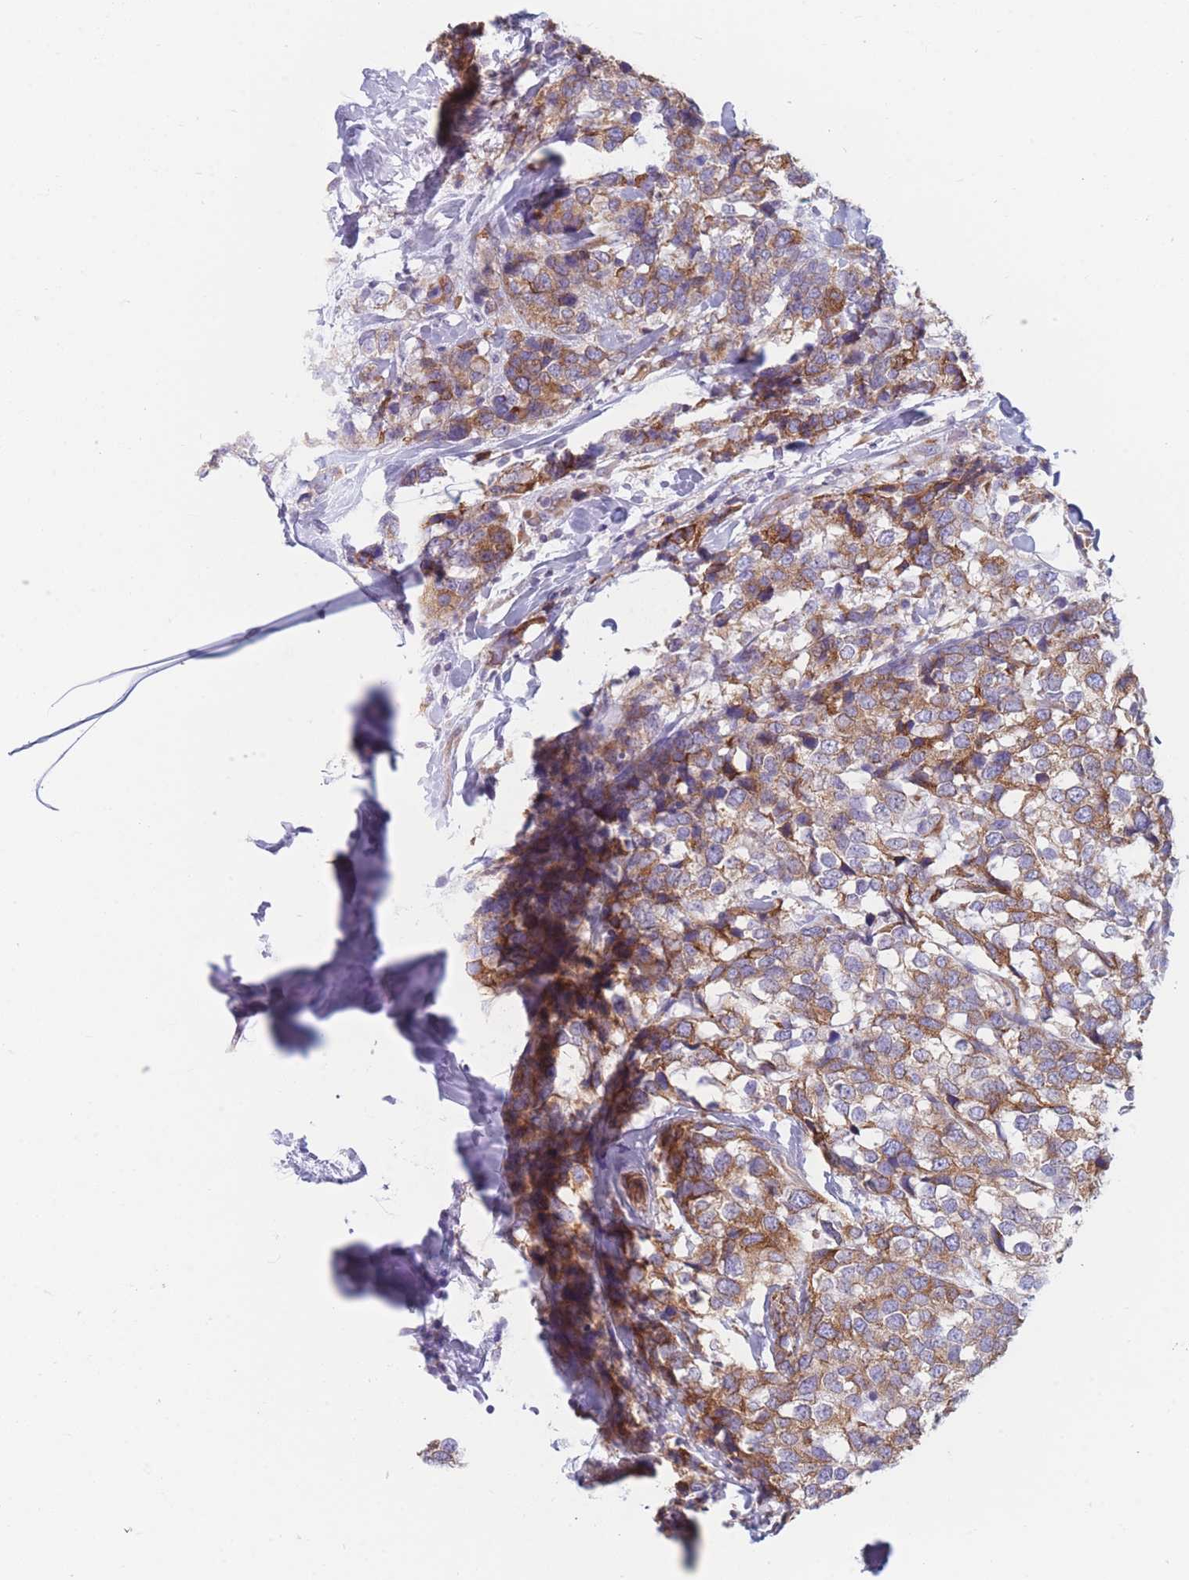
{"staining": {"intensity": "moderate", "quantity": ">75%", "location": "cytoplasmic/membranous"}, "tissue": "breast cancer", "cell_type": "Tumor cells", "image_type": "cancer", "snomed": [{"axis": "morphology", "description": "Lobular carcinoma"}, {"axis": "topography", "description": "Breast"}], "caption": "DAB (3,3'-diaminobenzidine) immunohistochemical staining of lobular carcinoma (breast) demonstrates moderate cytoplasmic/membranous protein positivity in about >75% of tumor cells.", "gene": "AK9", "patient": {"sex": "female", "age": 59}}